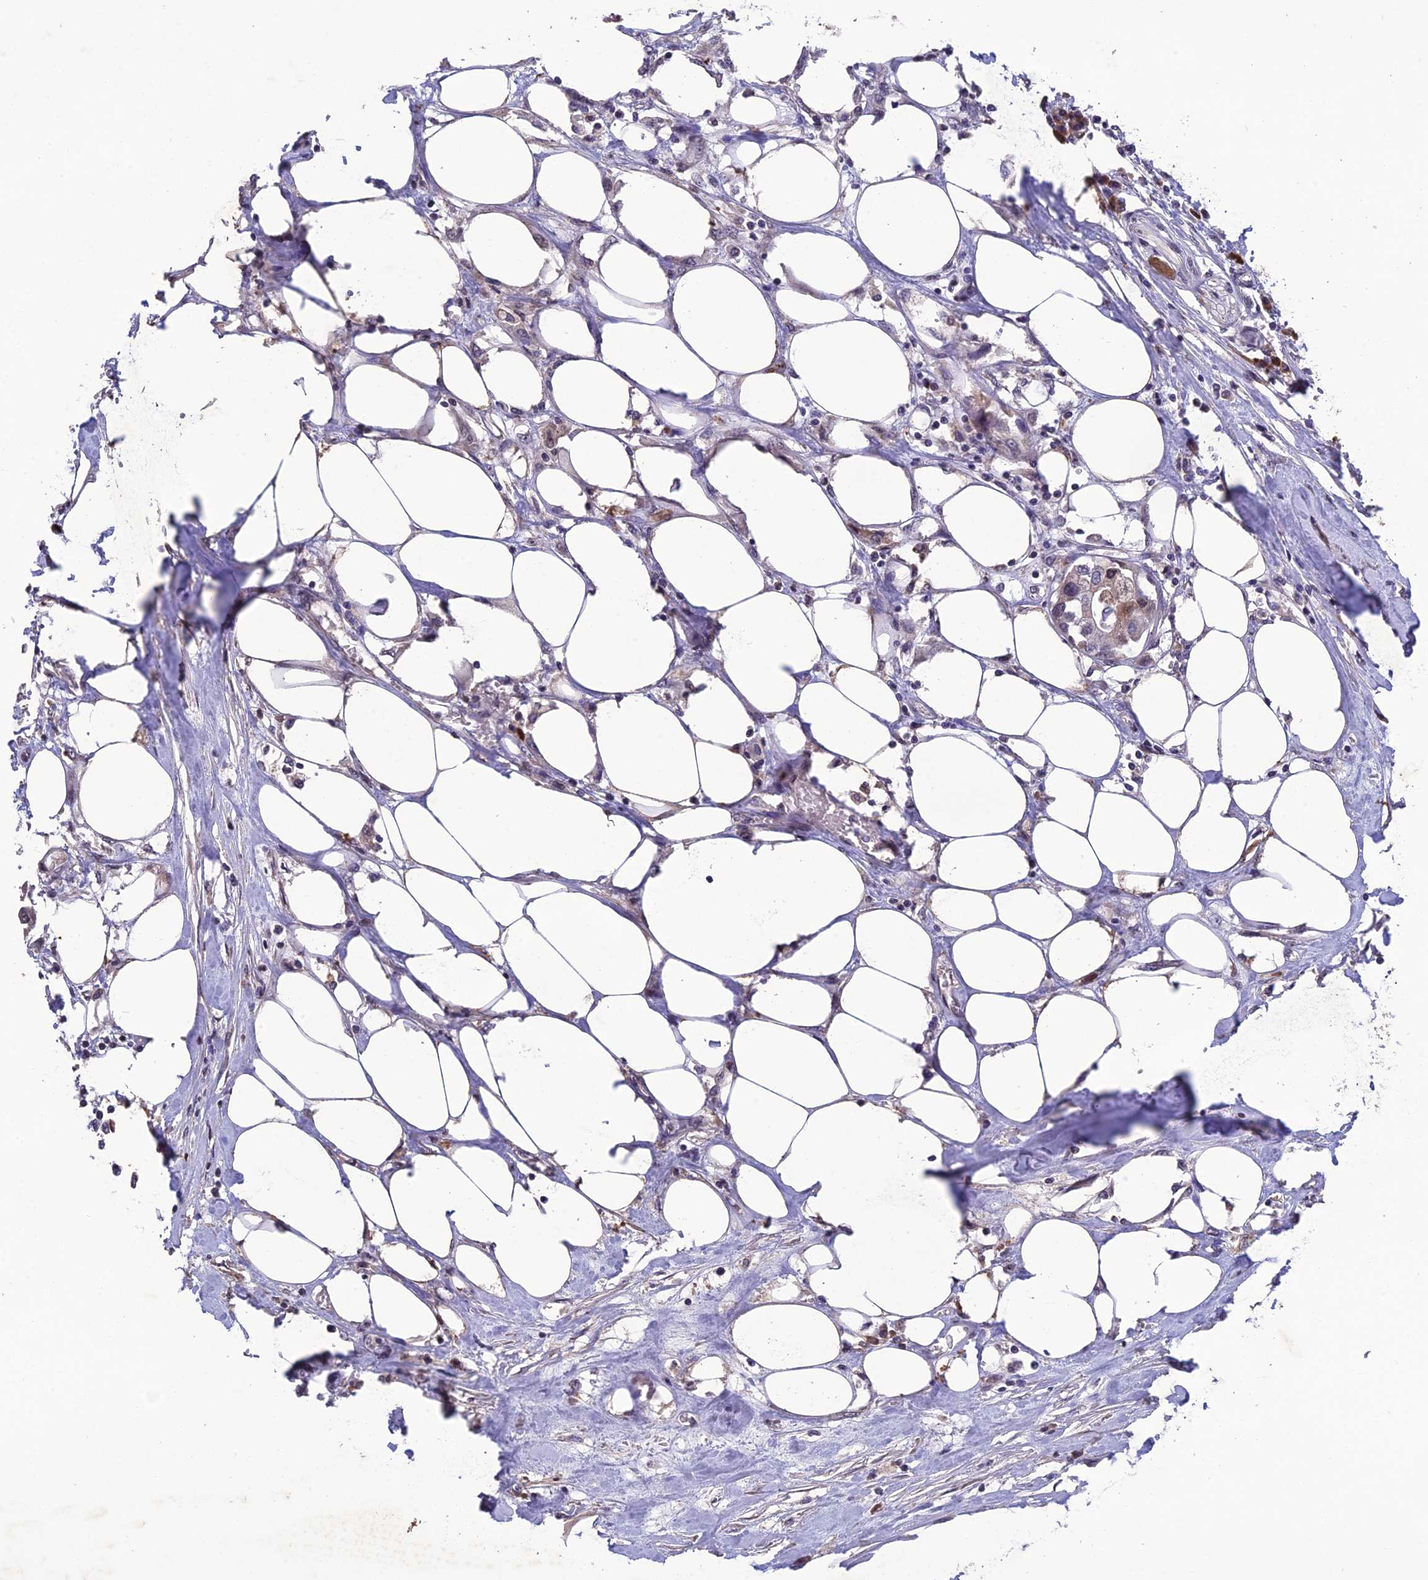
{"staining": {"intensity": "weak", "quantity": "<25%", "location": "cytoplasmic/membranous"}, "tissue": "urothelial cancer", "cell_type": "Tumor cells", "image_type": "cancer", "snomed": [{"axis": "morphology", "description": "Urothelial carcinoma, High grade"}, {"axis": "topography", "description": "Urinary bladder"}], "caption": "This micrograph is of urothelial cancer stained with immunohistochemistry to label a protein in brown with the nuclei are counter-stained blue. There is no expression in tumor cells. Brightfield microscopy of IHC stained with DAB (3,3'-diaminobenzidine) (brown) and hematoxylin (blue), captured at high magnification.", "gene": "SLC39A13", "patient": {"sex": "male", "age": 64}}